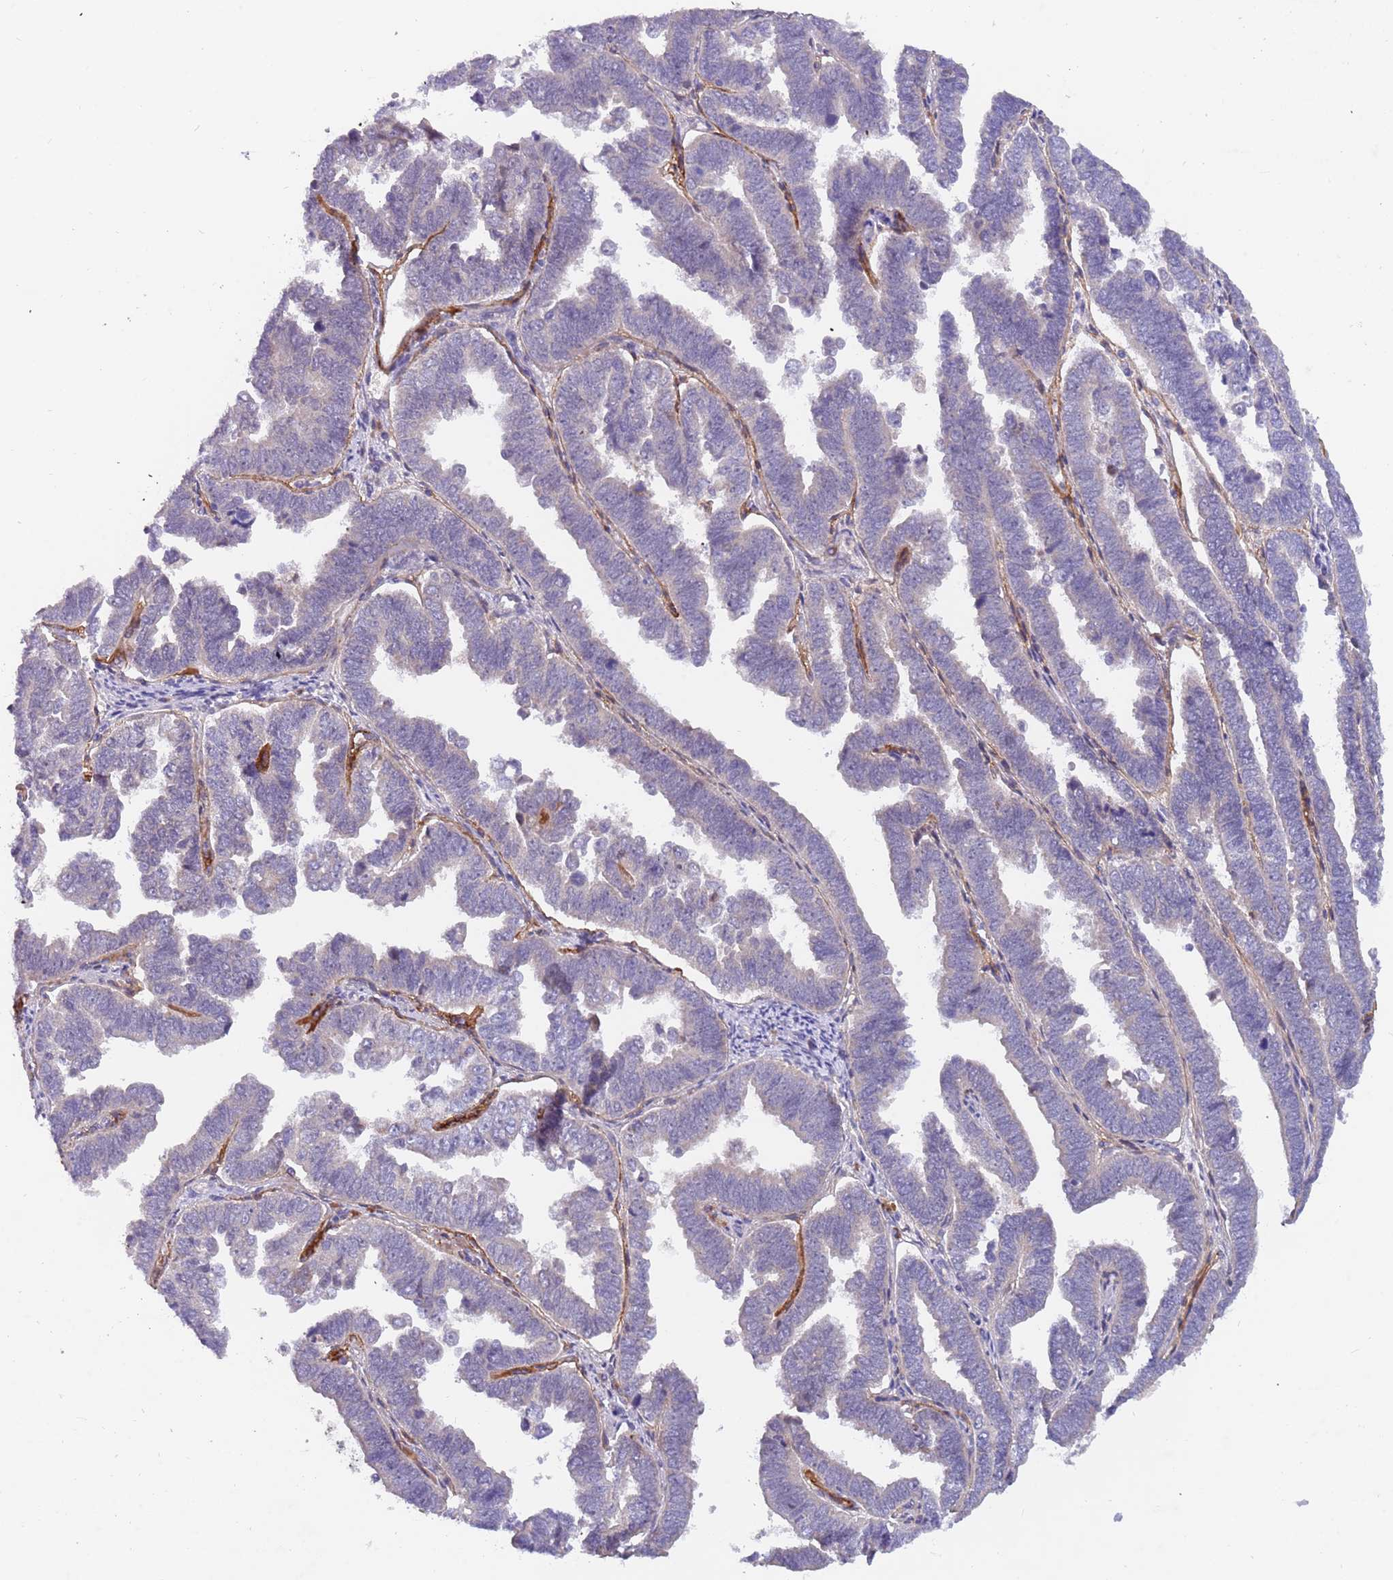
{"staining": {"intensity": "negative", "quantity": "none", "location": "none"}, "tissue": "endometrial cancer", "cell_type": "Tumor cells", "image_type": "cancer", "snomed": [{"axis": "morphology", "description": "Adenocarcinoma, NOS"}, {"axis": "topography", "description": "Endometrium"}], "caption": "High power microscopy photomicrograph of an immunohistochemistry histopathology image of adenocarcinoma (endometrial), revealing no significant staining in tumor cells. Nuclei are stained in blue.", "gene": "ZNF746", "patient": {"sex": "female", "age": 75}}